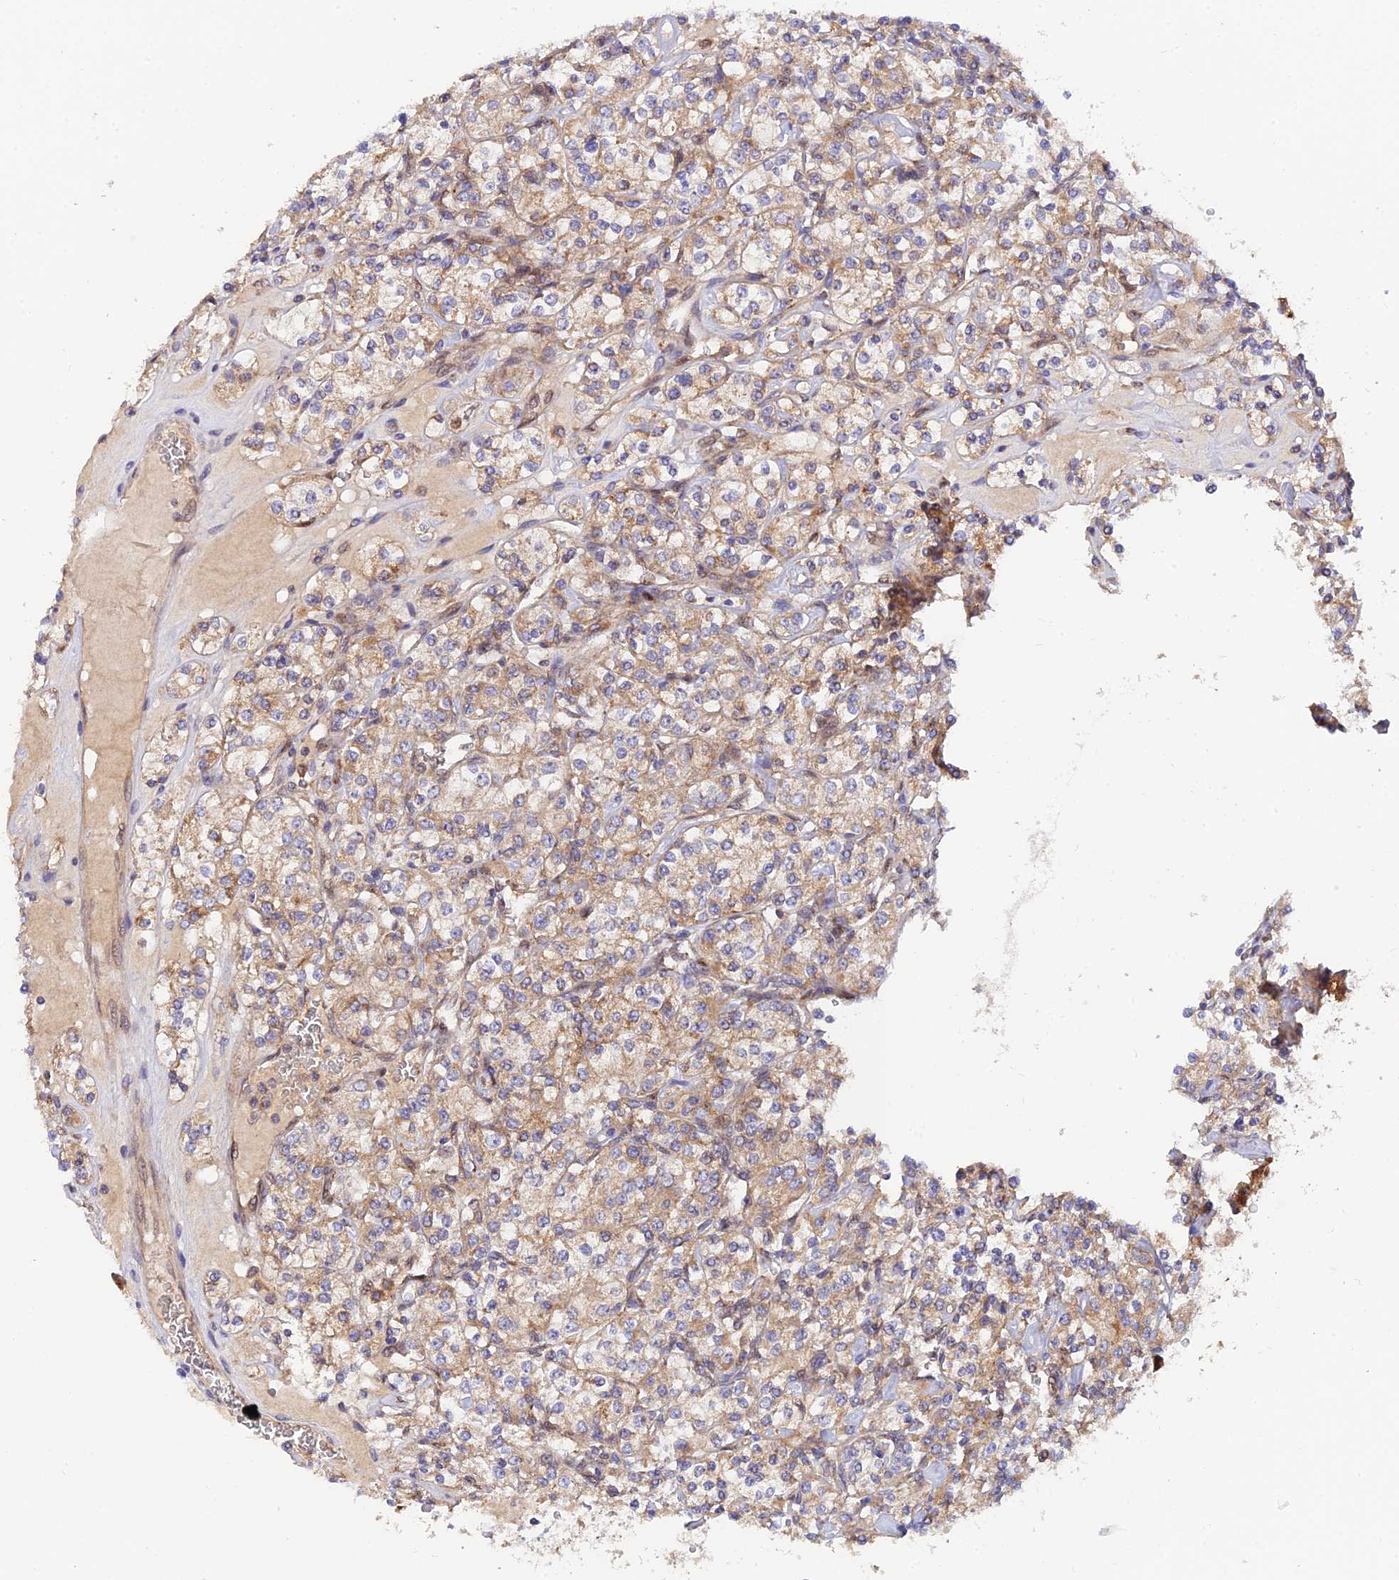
{"staining": {"intensity": "moderate", "quantity": ">75%", "location": "cytoplasmic/membranous"}, "tissue": "renal cancer", "cell_type": "Tumor cells", "image_type": "cancer", "snomed": [{"axis": "morphology", "description": "Adenocarcinoma, NOS"}, {"axis": "topography", "description": "Kidney"}], "caption": "Adenocarcinoma (renal) tissue shows moderate cytoplasmic/membranous expression in approximately >75% of tumor cells, visualized by immunohistochemistry. Using DAB (3,3'-diaminobenzidine) (brown) and hematoxylin (blue) stains, captured at high magnification using brightfield microscopy.", "gene": "PODNL1", "patient": {"sex": "male", "age": 77}}